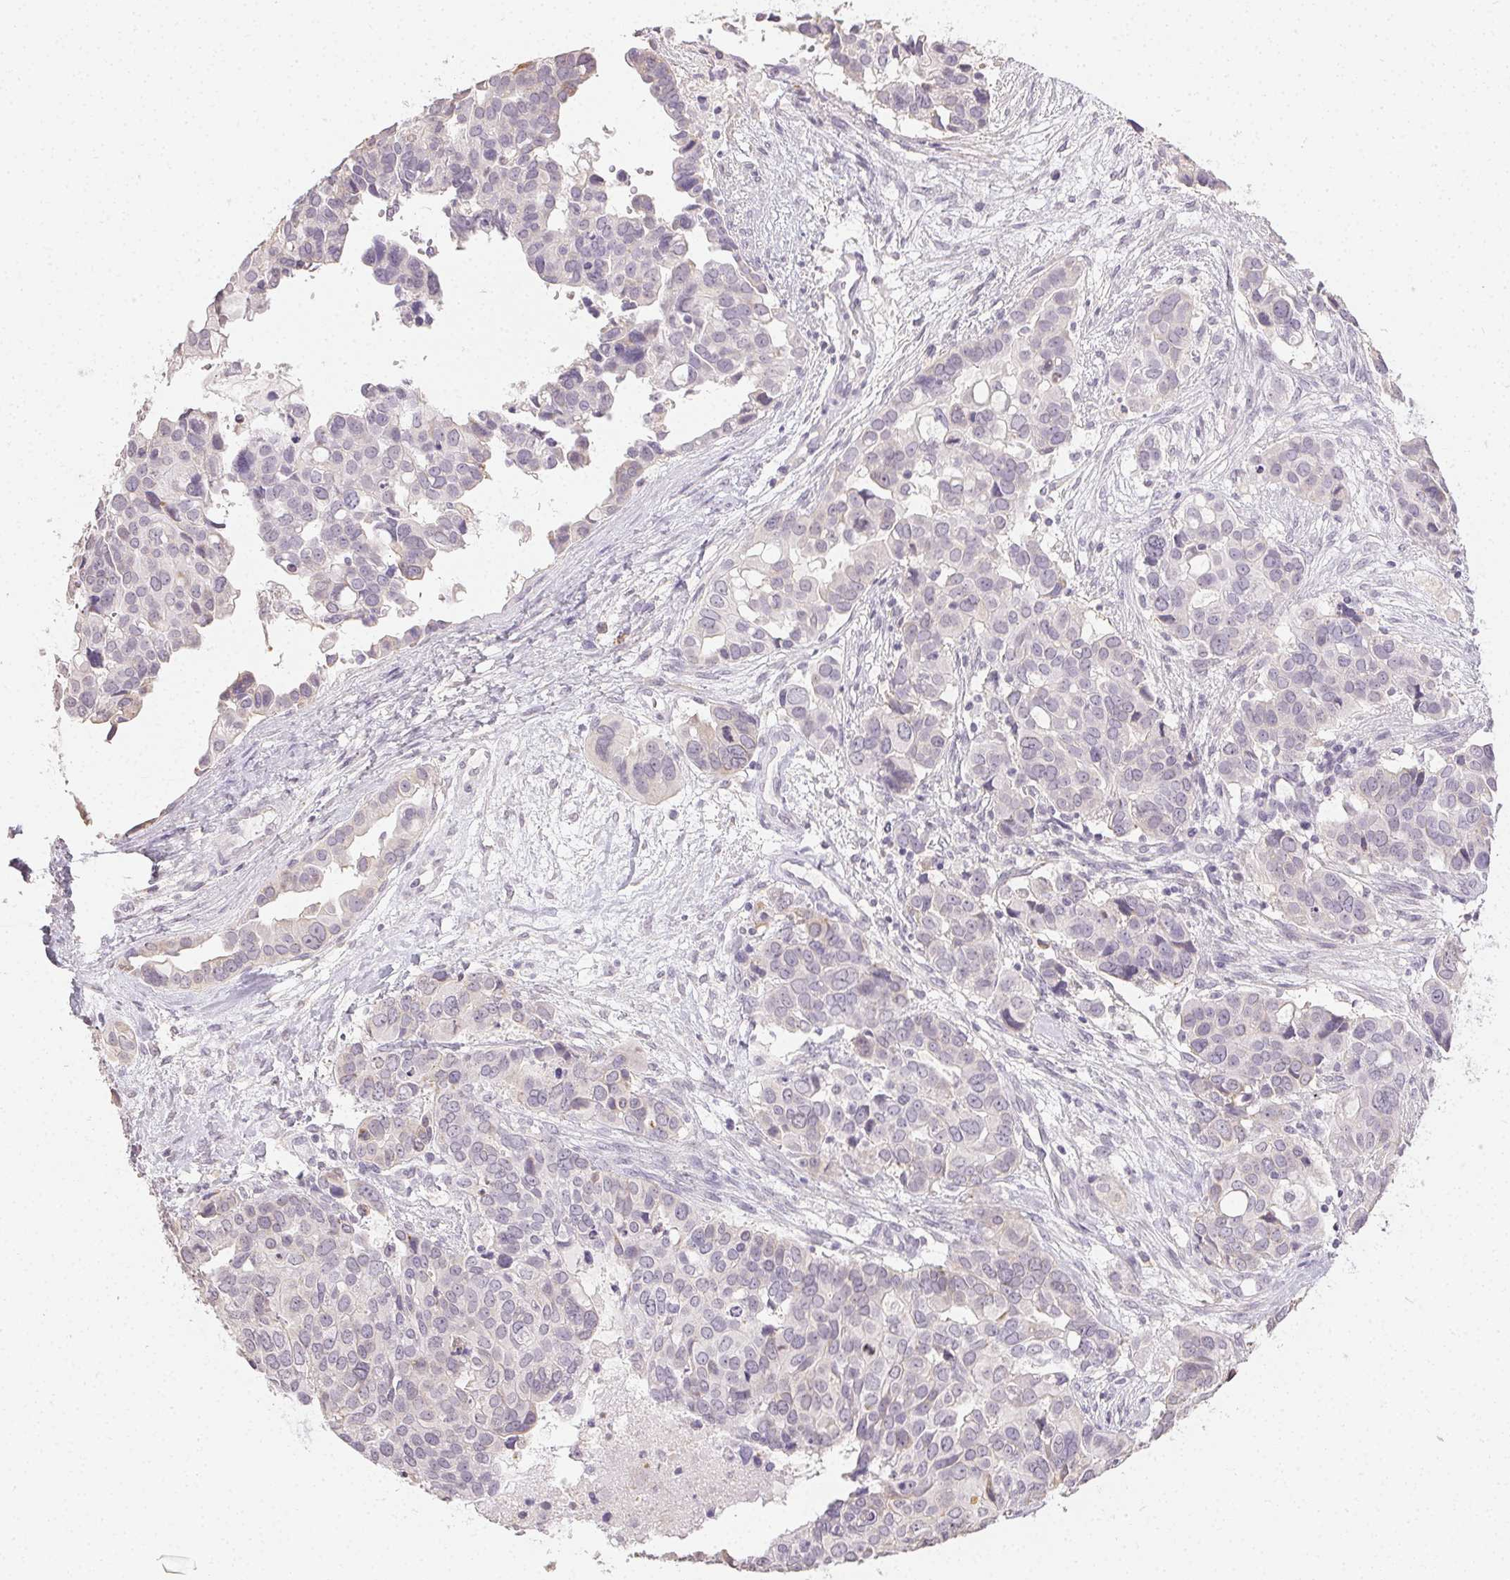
{"staining": {"intensity": "negative", "quantity": "none", "location": "none"}, "tissue": "ovarian cancer", "cell_type": "Tumor cells", "image_type": "cancer", "snomed": [{"axis": "morphology", "description": "Carcinoma, endometroid"}, {"axis": "topography", "description": "Ovary"}], "caption": "Immunohistochemistry (IHC) of human ovarian cancer exhibits no expression in tumor cells.", "gene": "TMEM174", "patient": {"sex": "female", "age": 78}}